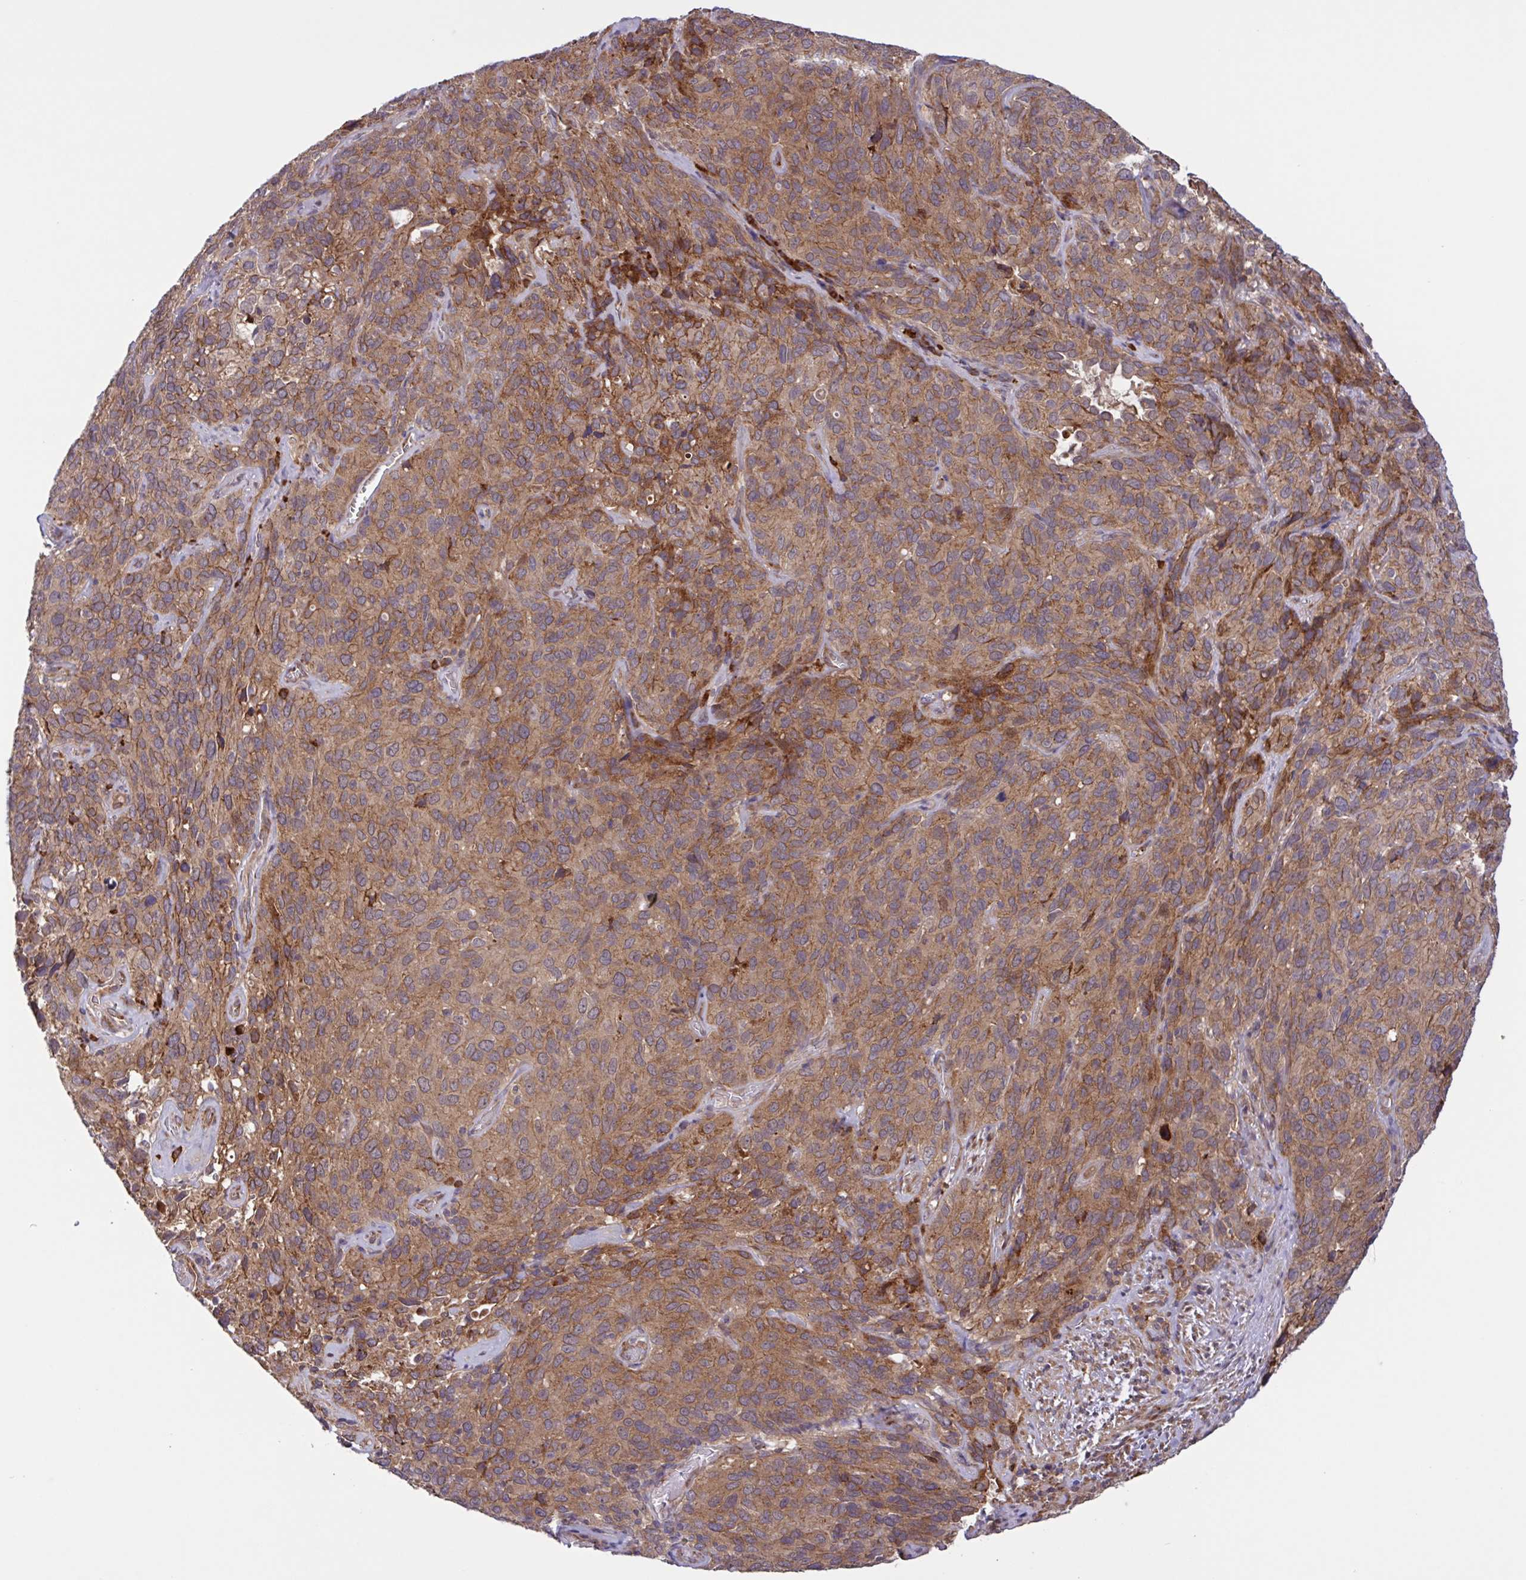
{"staining": {"intensity": "moderate", "quantity": ">75%", "location": "cytoplasmic/membranous"}, "tissue": "cervical cancer", "cell_type": "Tumor cells", "image_type": "cancer", "snomed": [{"axis": "morphology", "description": "Squamous cell carcinoma, NOS"}, {"axis": "topography", "description": "Cervix"}], "caption": "A medium amount of moderate cytoplasmic/membranous staining is present in about >75% of tumor cells in cervical cancer tissue.", "gene": "INTS10", "patient": {"sex": "female", "age": 51}}